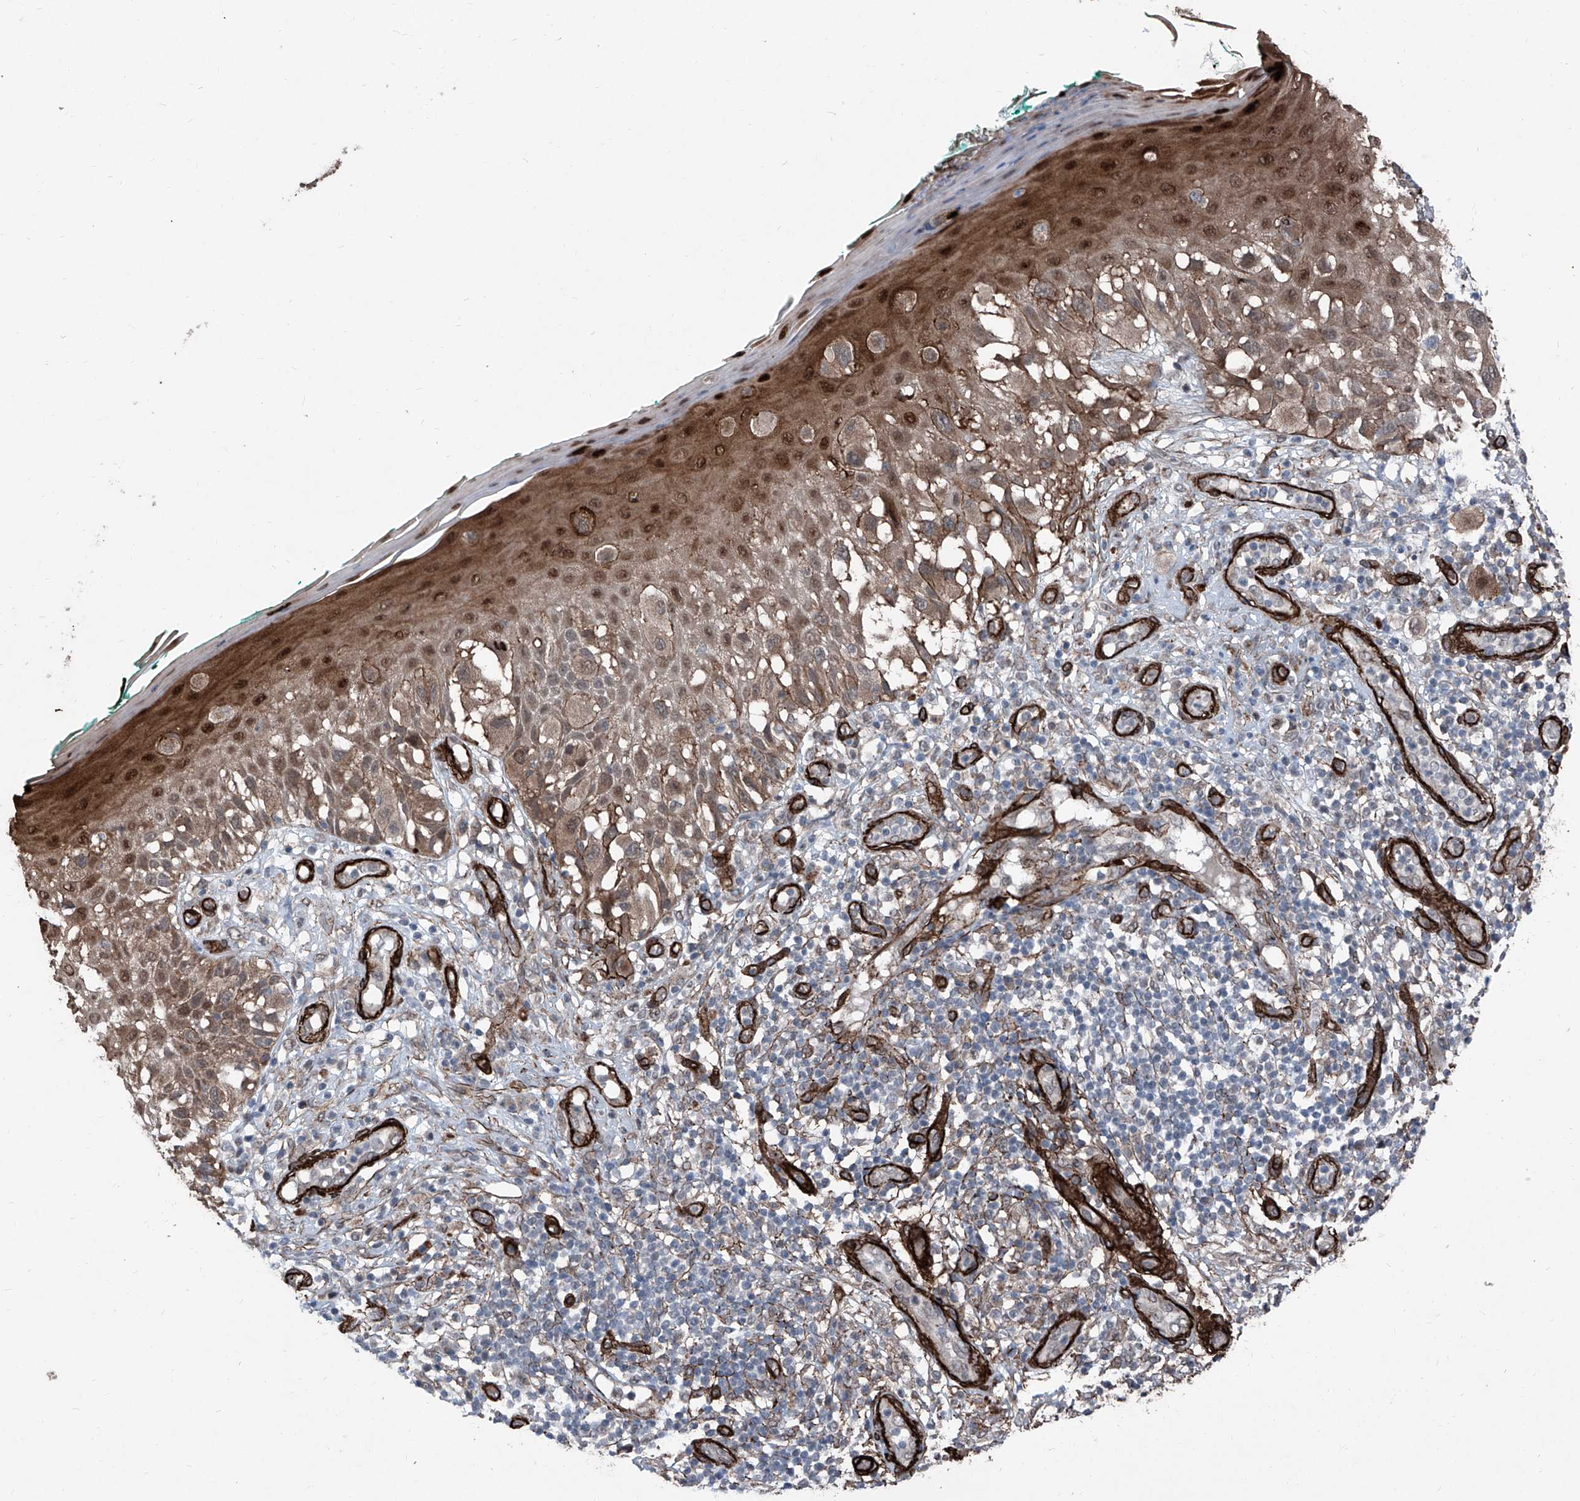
{"staining": {"intensity": "weak", "quantity": "25%-75%", "location": "cytoplasmic/membranous,nuclear"}, "tissue": "melanoma", "cell_type": "Tumor cells", "image_type": "cancer", "snomed": [{"axis": "morphology", "description": "Malignant melanoma, NOS"}, {"axis": "topography", "description": "Skin"}], "caption": "Malignant melanoma tissue shows weak cytoplasmic/membranous and nuclear expression in about 25%-75% of tumor cells", "gene": "COA7", "patient": {"sex": "female", "age": 81}}